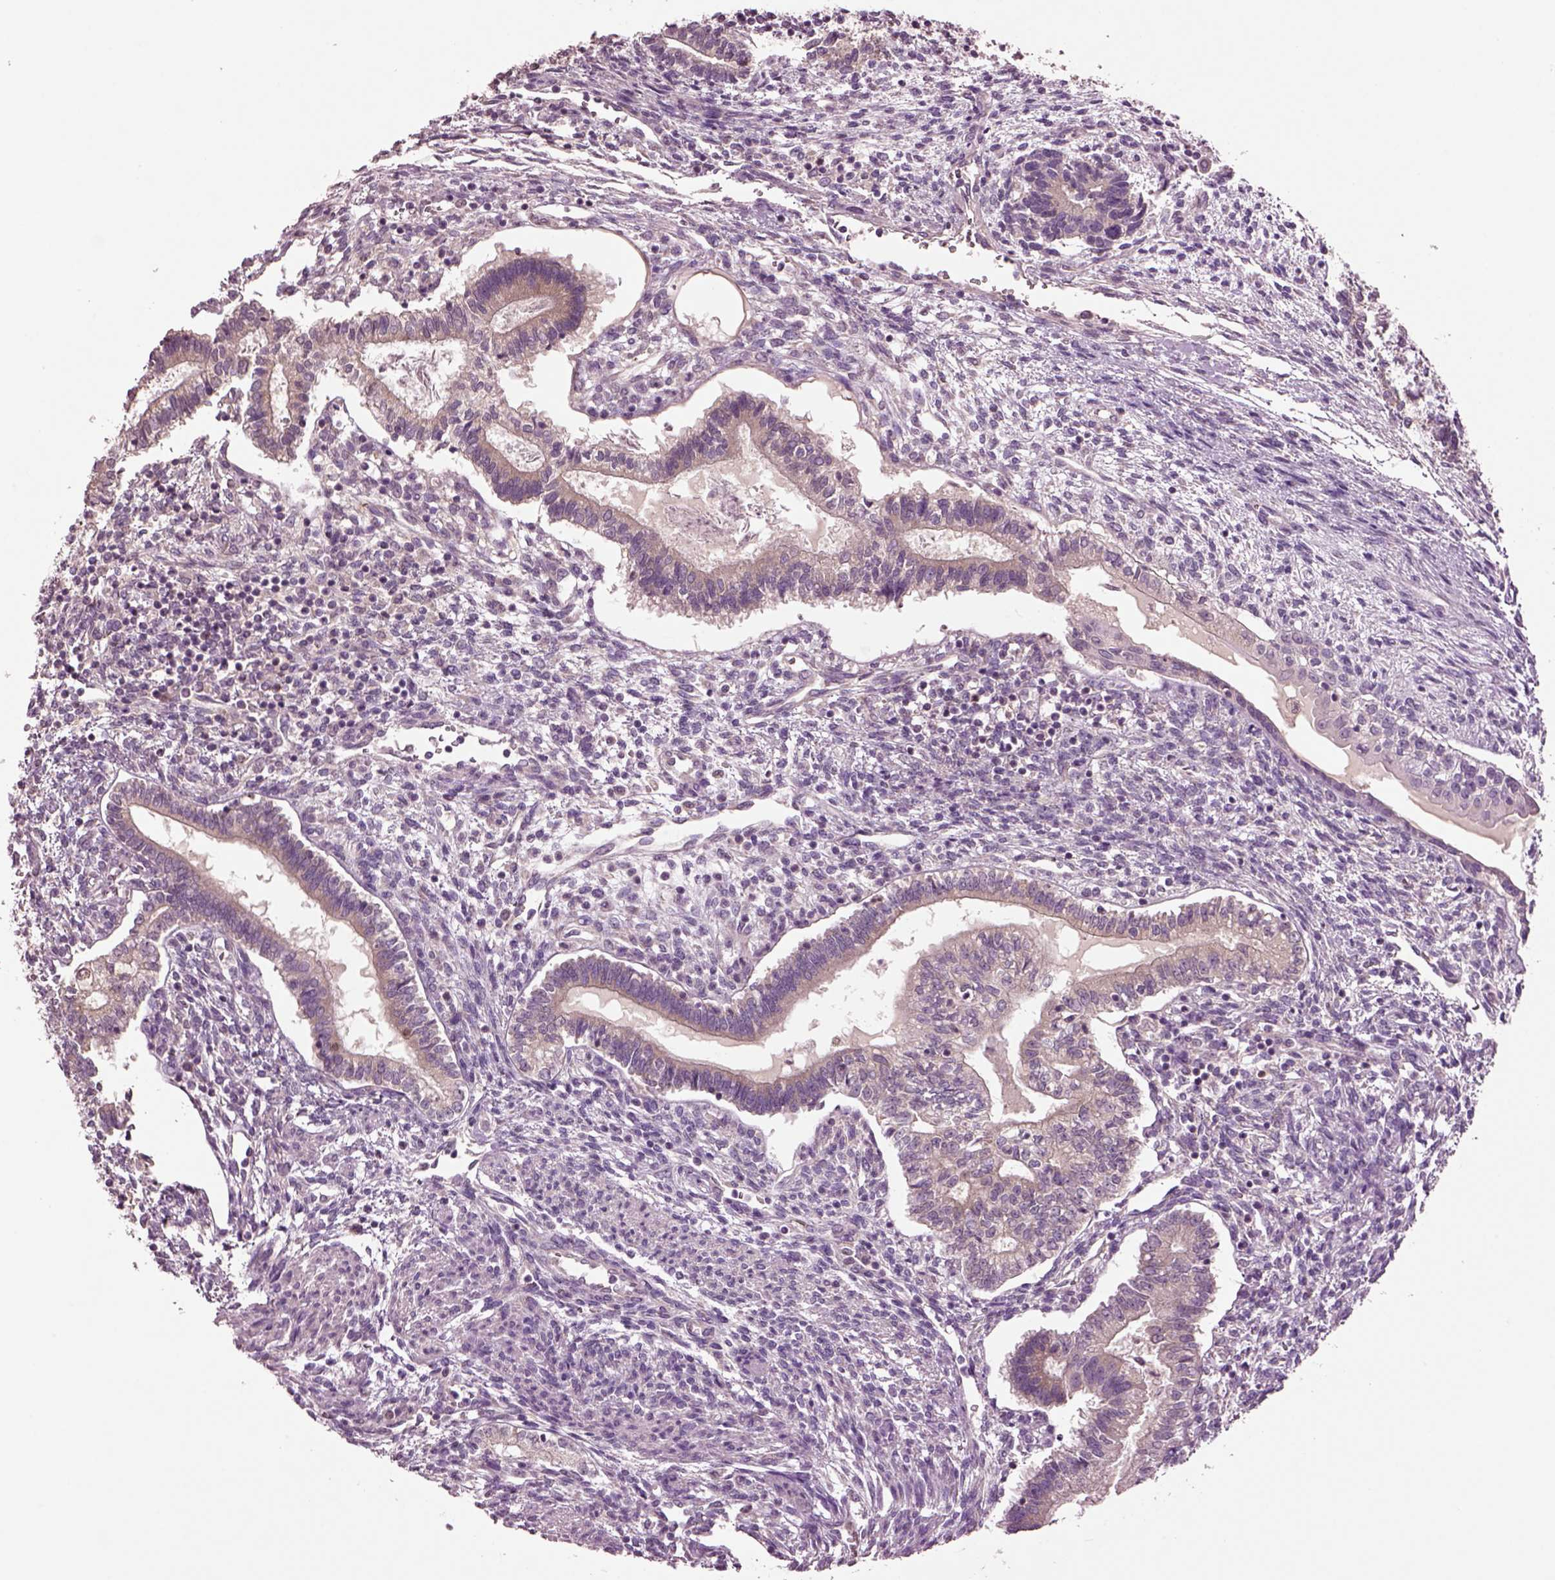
{"staining": {"intensity": "weak", "quantity": ">75%", "location": "cytoplasmic/membranous"}, "tissue": "testis cancer", "cell_type": "Tumor cells", "image_type": "cancer", "snomed": [{"axis": "morphology", "description": "Carcinoma, Embryonal, NOS"}, {"axis": "topography", "description": "Testis"}], "caption": "An IHC micrograph of neoplastic tissue is shown. Protein staining in brown shows weak cytoplasmic/membranous positivity in testis cancer (embryonal carcinoma) within tumor cells.", "gene": "CLPSL1", "patient": {"sex": "male", "age": 37}}